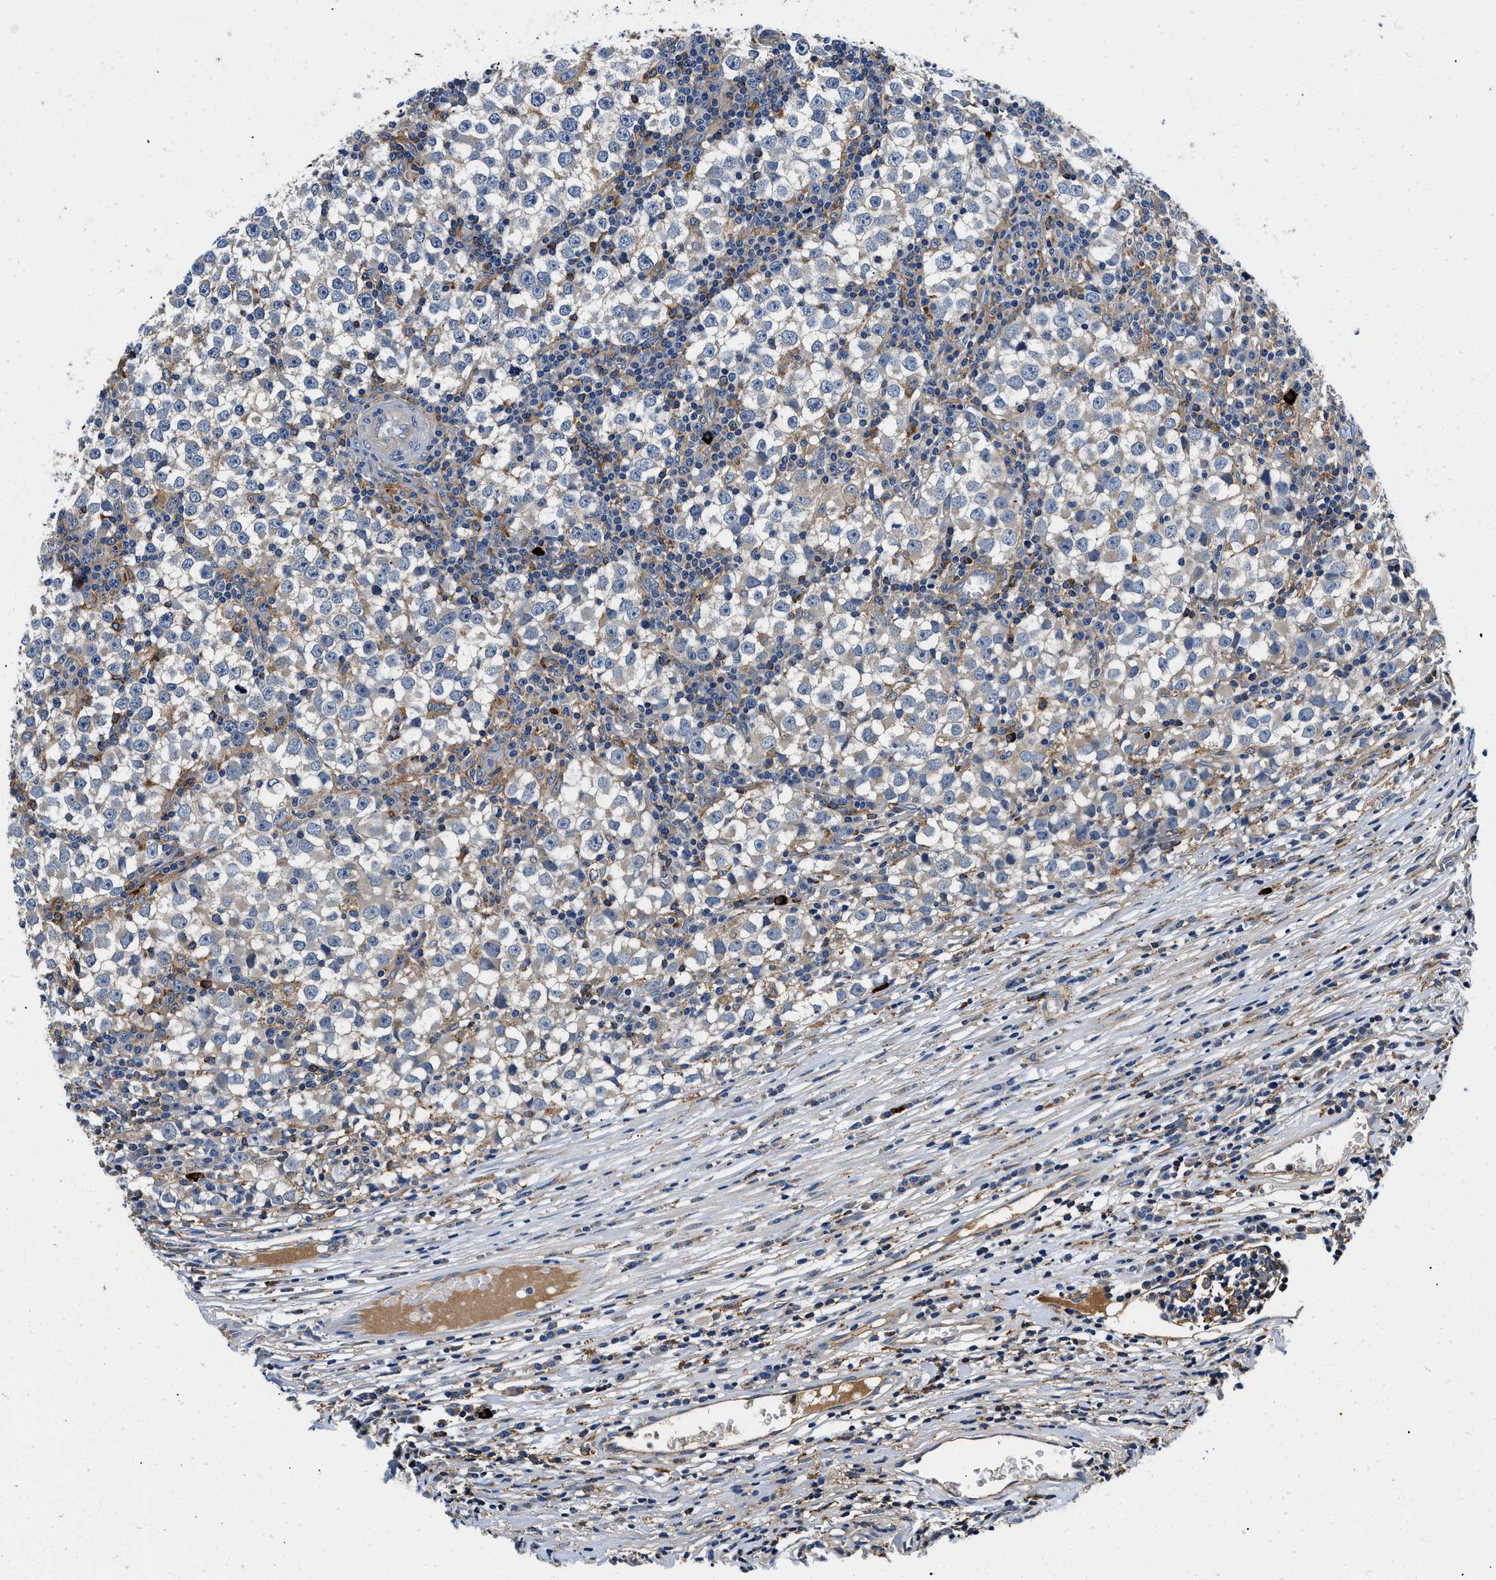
{"staining": {"intensity": "weak", "quantity": "<25%", "location": "cytoplasmic/membranous"}, "tissue": "testis cancer", "cell_type": "Tumor cells", "image_type": "cancer", "snomed": [{"axis": "morphology", "description": "Seminoma, NOS"}, {"axis": "topography", "description": "Testis"}], "caption": "Seminoma (testis) was stained to show a protein in brown. There is no significant expression in tumor cells.", "gene": "ZFAND3", "patient": {"sex": "male", "age": 65}}